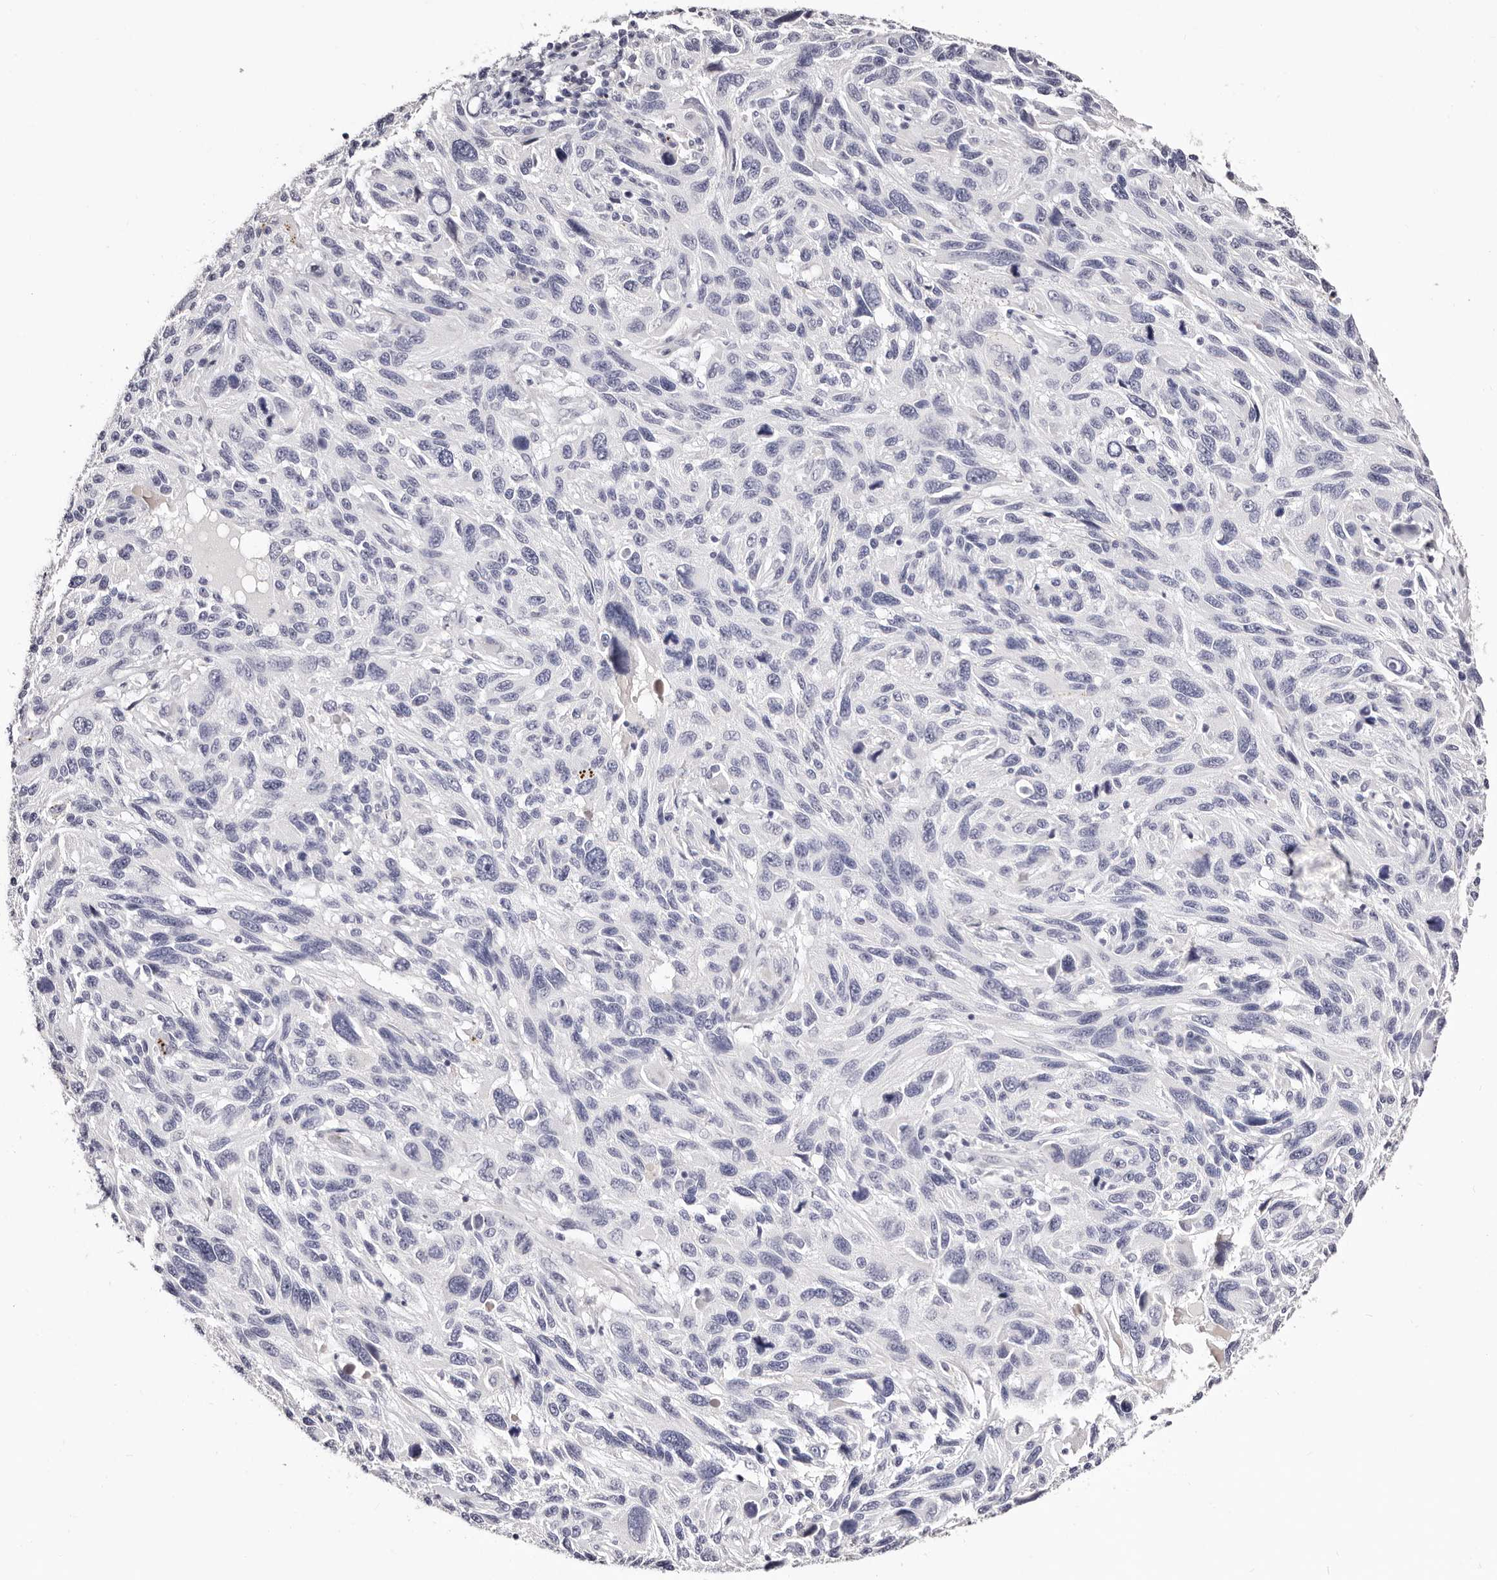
{"staining": {"intensity": "negative", "quantity": "none", "location": "none"}, "tissue": "melanoma", "cell_type": "Tumor cells", "image_type": "cancer", "snomed": [{"axis": "morphology", "description": "Malignant melanoma, NOS"}, {"axis": "topography", "description": "Skin"}], "caption": "Immunohistochemistry of human malignant melanoma reveals no expression in tumor cells.", "gene": "PF4", "patient": {"sex": "male", "age": 53}}